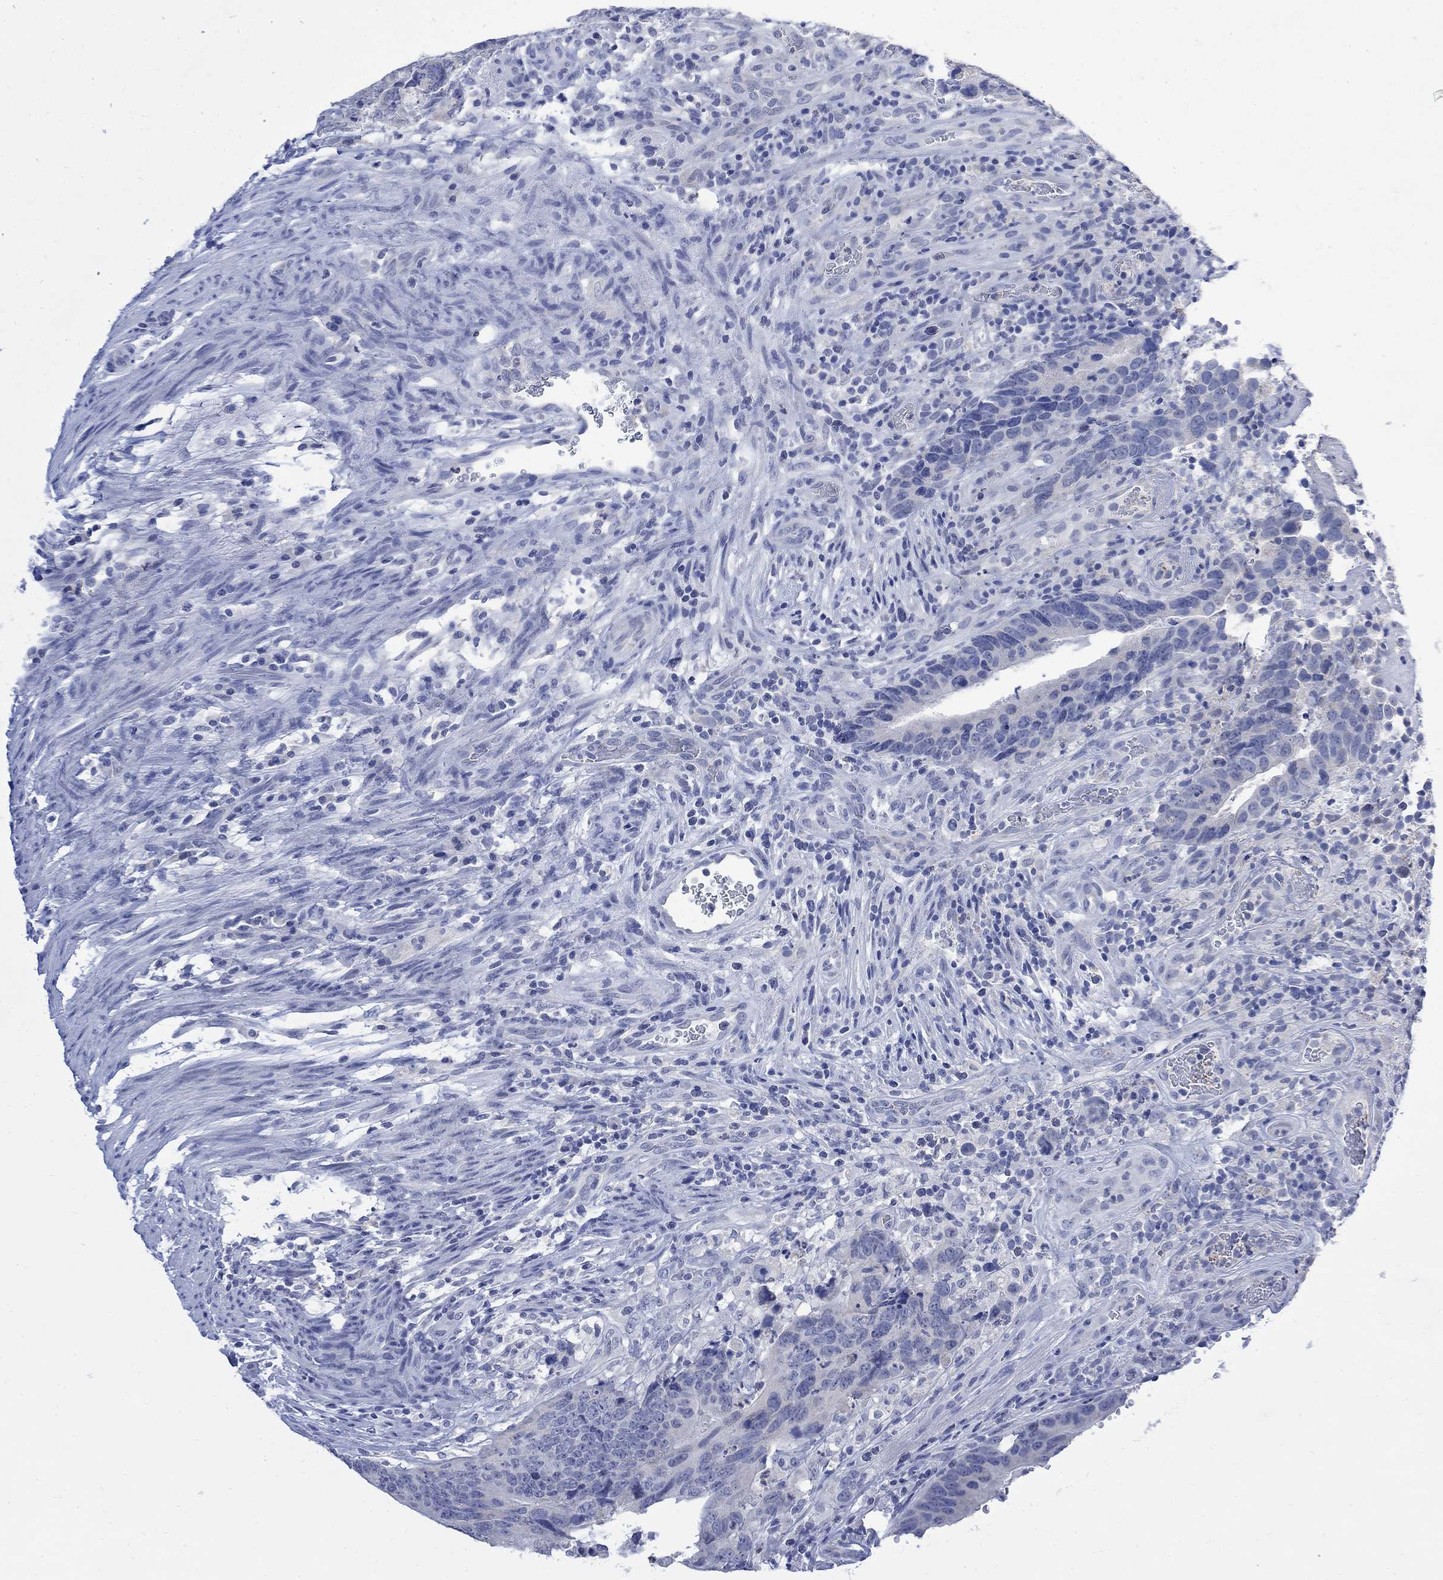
{"staining": {"intensity": "negative", "quantity": "none", "location": "none"}, "tissue": "colorectal cancer", "cell_type": "Tumor cells", "image_type": "cancer", "snomed": [{"axis": "morphology", "description": "Adenocarcinoma, NOS"}, {"axis": "topography", "description": "Colon"}], "caption": "Tumor cells are negative for brown protein staining in colorectal cancer.", "gene": "FBP2", "patient": {"sex": "female", "age": 56}}